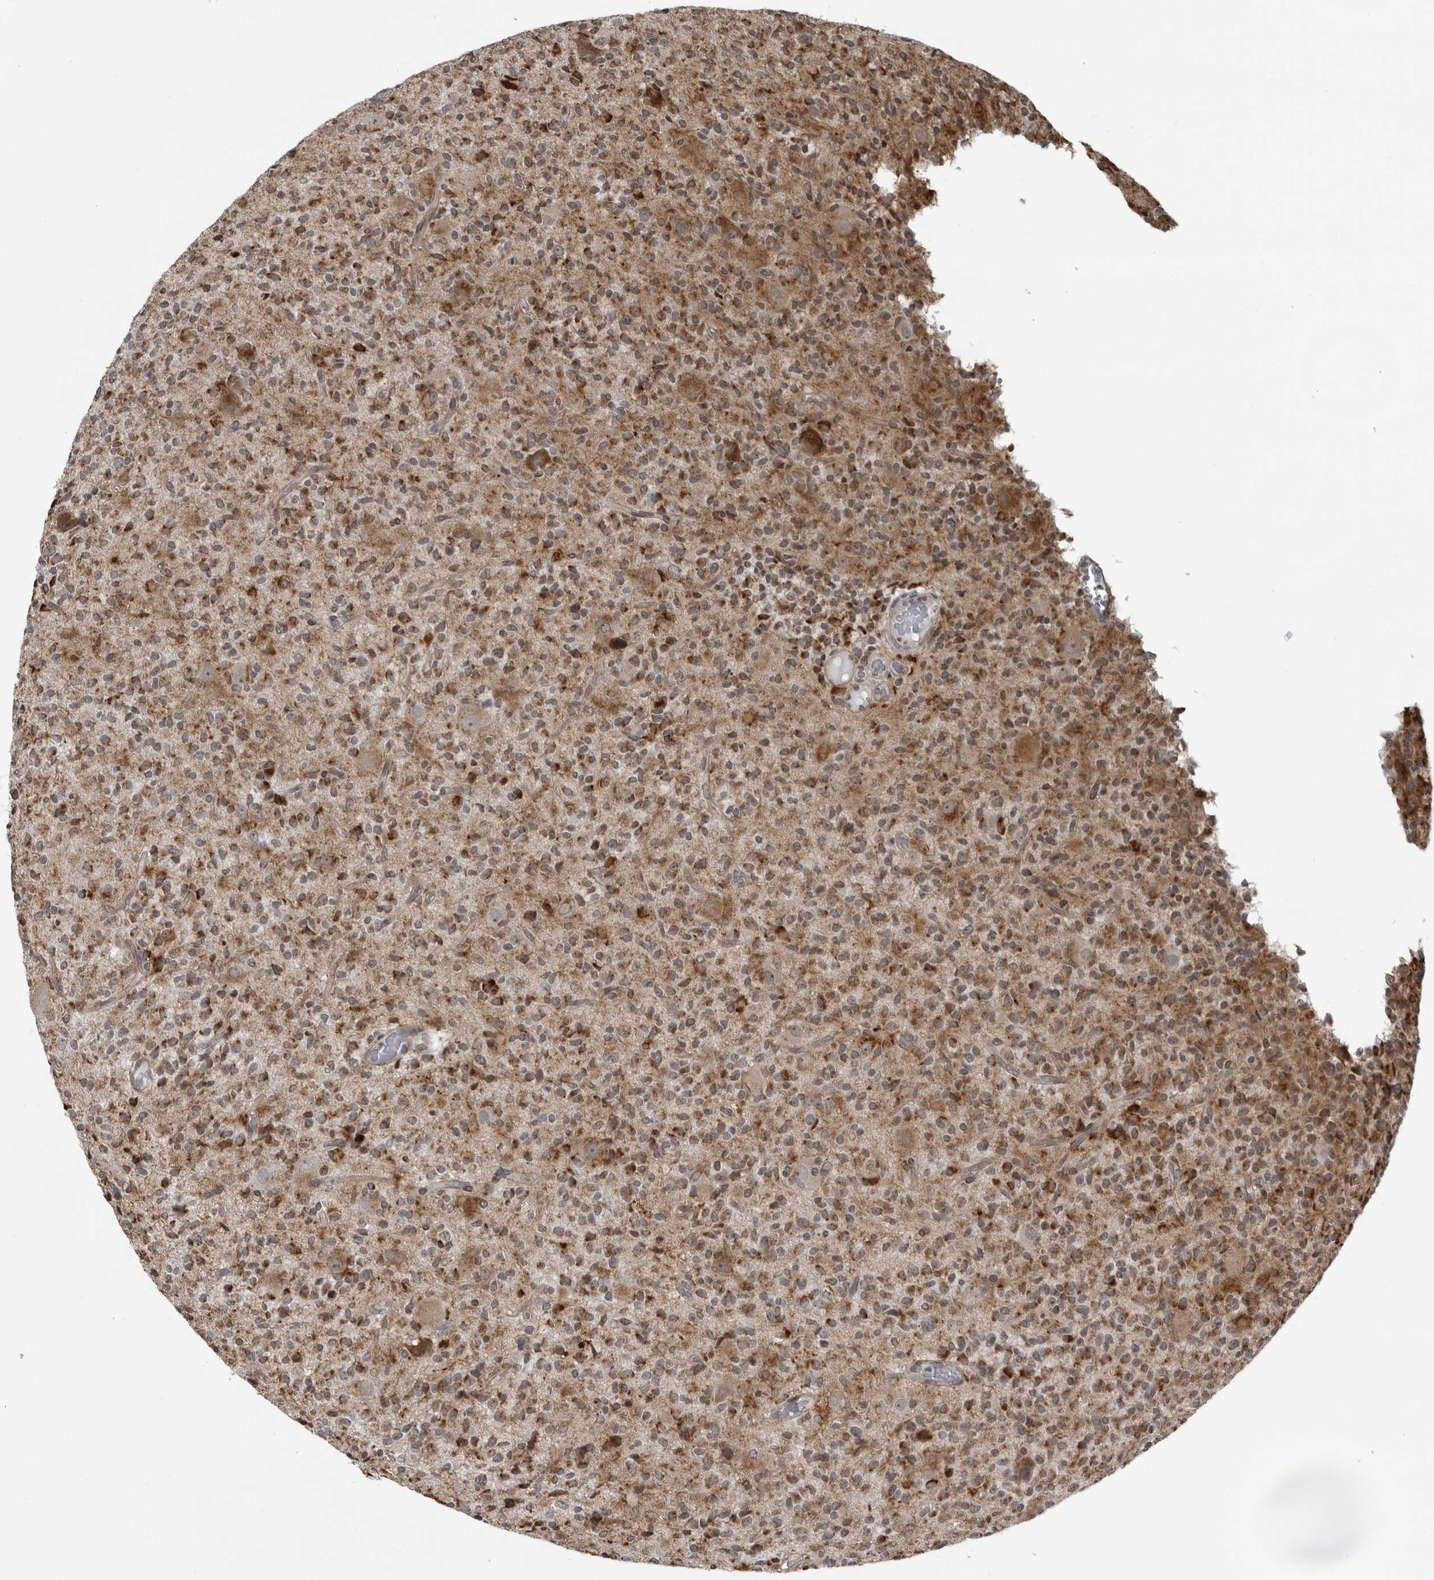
{"staining": {"intensity": "moderate", "quantity": ">75%", "location": "cytoplasmic/membranous"}, "tissue": "glioma", "cell_type": "Tumor cells", "image_type": "cancer", "snomed": [{"axis": "morphology", "description": "Glioma, malignant, High grade"}, {"axis": "topography", "description": "Brain"}], "caption": "An image showing moderate cytoplasmic/membranous staining in approximately >75% of tumor cells in glioma, as visualized by brown immunohistochemical staining.", "gene": "RTCA", "patient": {"sex": "male", "age": 34}}